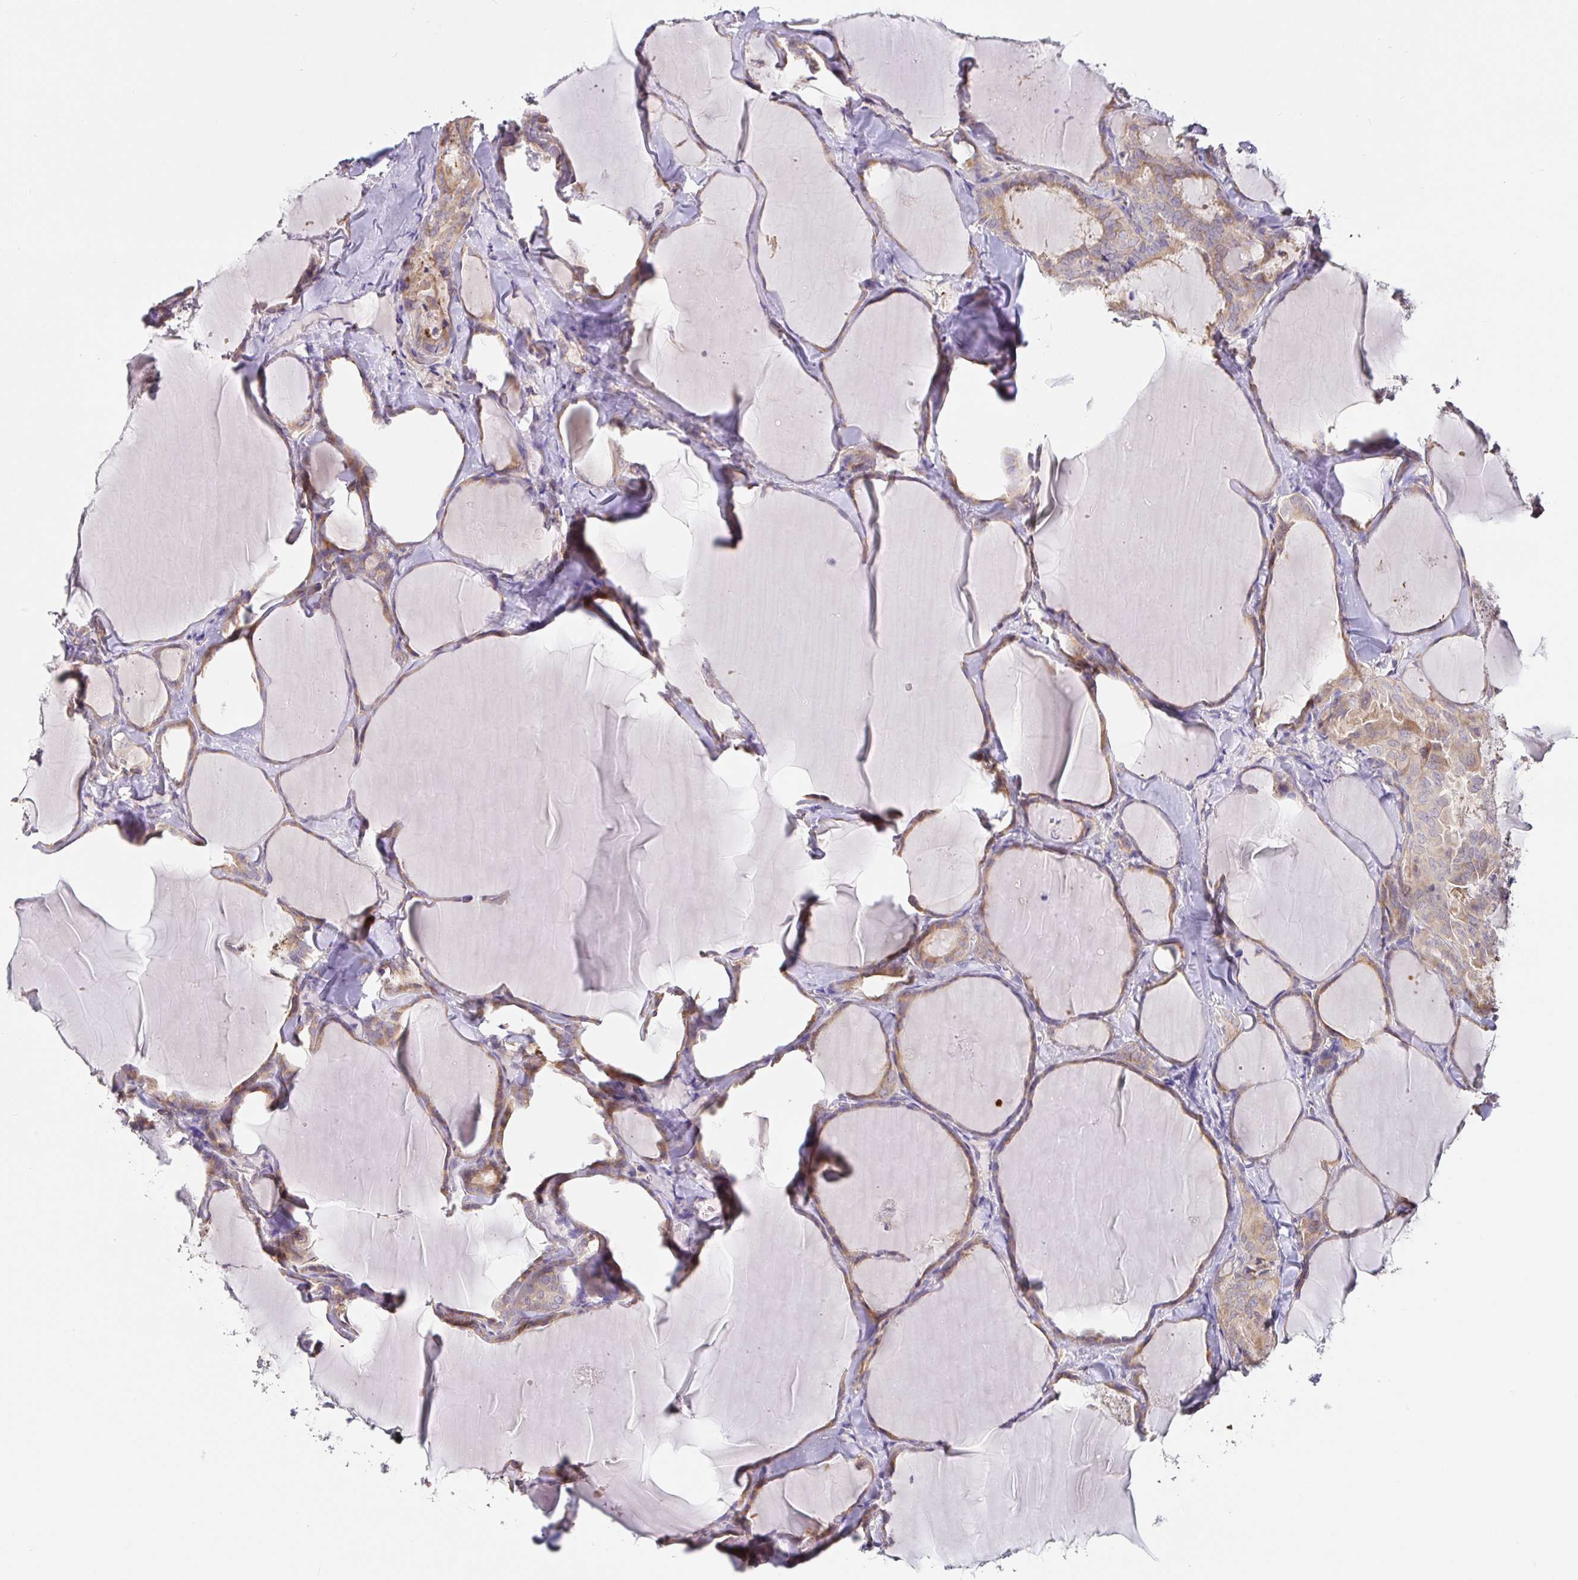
{"staining": {"intensity": "negative", "quantity": "none", "location": "none"}, "tissue": "thyroid cancer", "cell_type": "Tumor cells", "image_type": "cancer", "snomed": [{"axis": "morphology", "description": "Papillary adenocarcinoma, NOS"}, {"axis": "topography", "description": "Thyroid gland"}], "caption": "A photomicrograph of thyroid cancer stained for a protein reveals no brown staining in tumor cells. (DAB (3,3'-diaminobenzidine) immunohistochemistry (IHC), high magnification).", "gene": "PDPK1", "patient": {"sex": "male", "age": 30}}